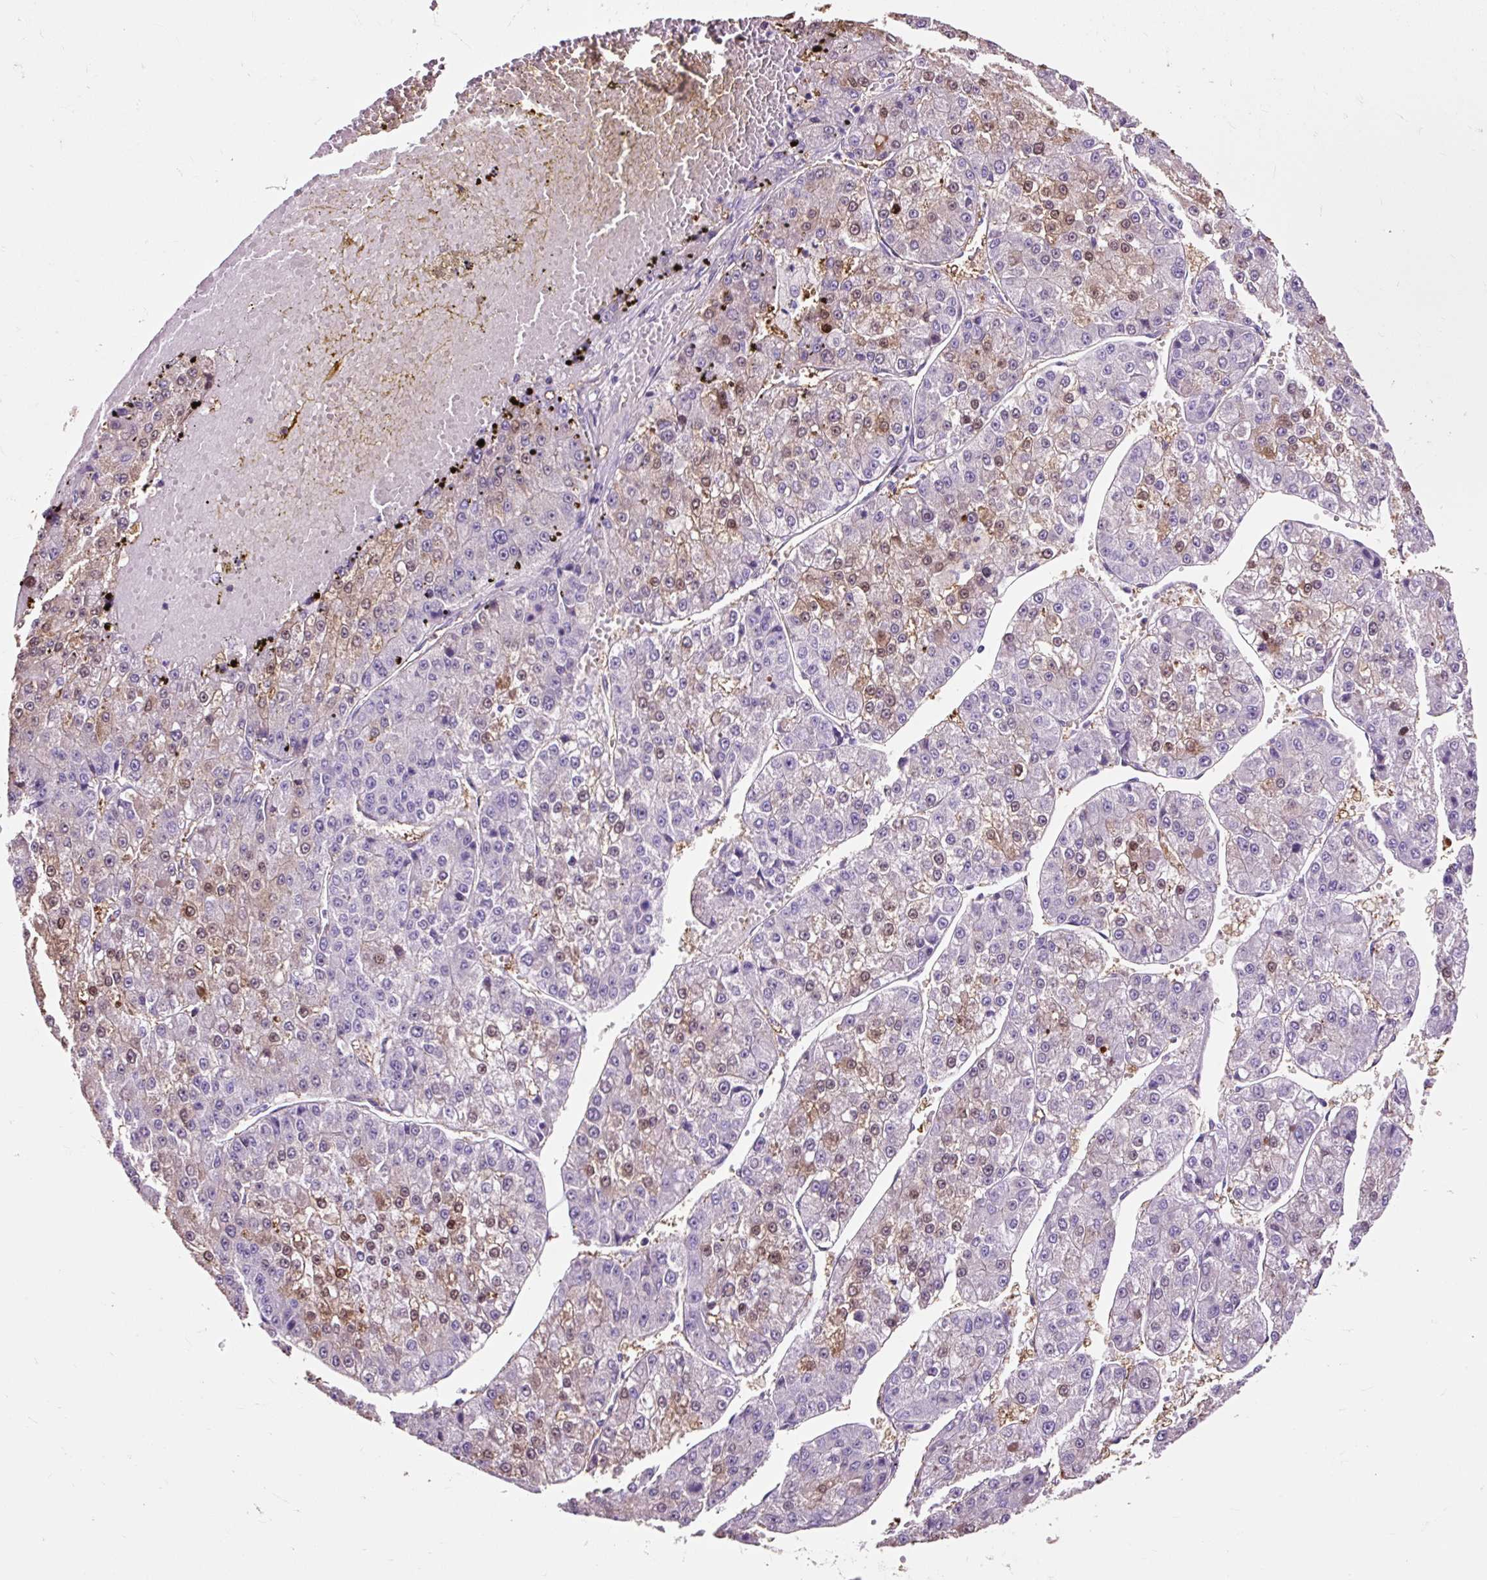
{"staining": {"intensity": "moderate", "quantity": "<25%", "location": "nuclear"}, "tissue": "liver cancer", "cell_type": "Tumor cells", "image_type": "cancer", "snomed": [{"axis": "morphology", "description": "Carcinoma, Hepatocellular, NOS"}, {"axis": "topography", "description": "Liver"}], "caption": "Tumor cells display moderate nuclear expression in approximately <25% of cells in hepatocellular carcinoma (liver).", "gene": "OR10A7", "patient": {"sex": "female", "age": 73}}